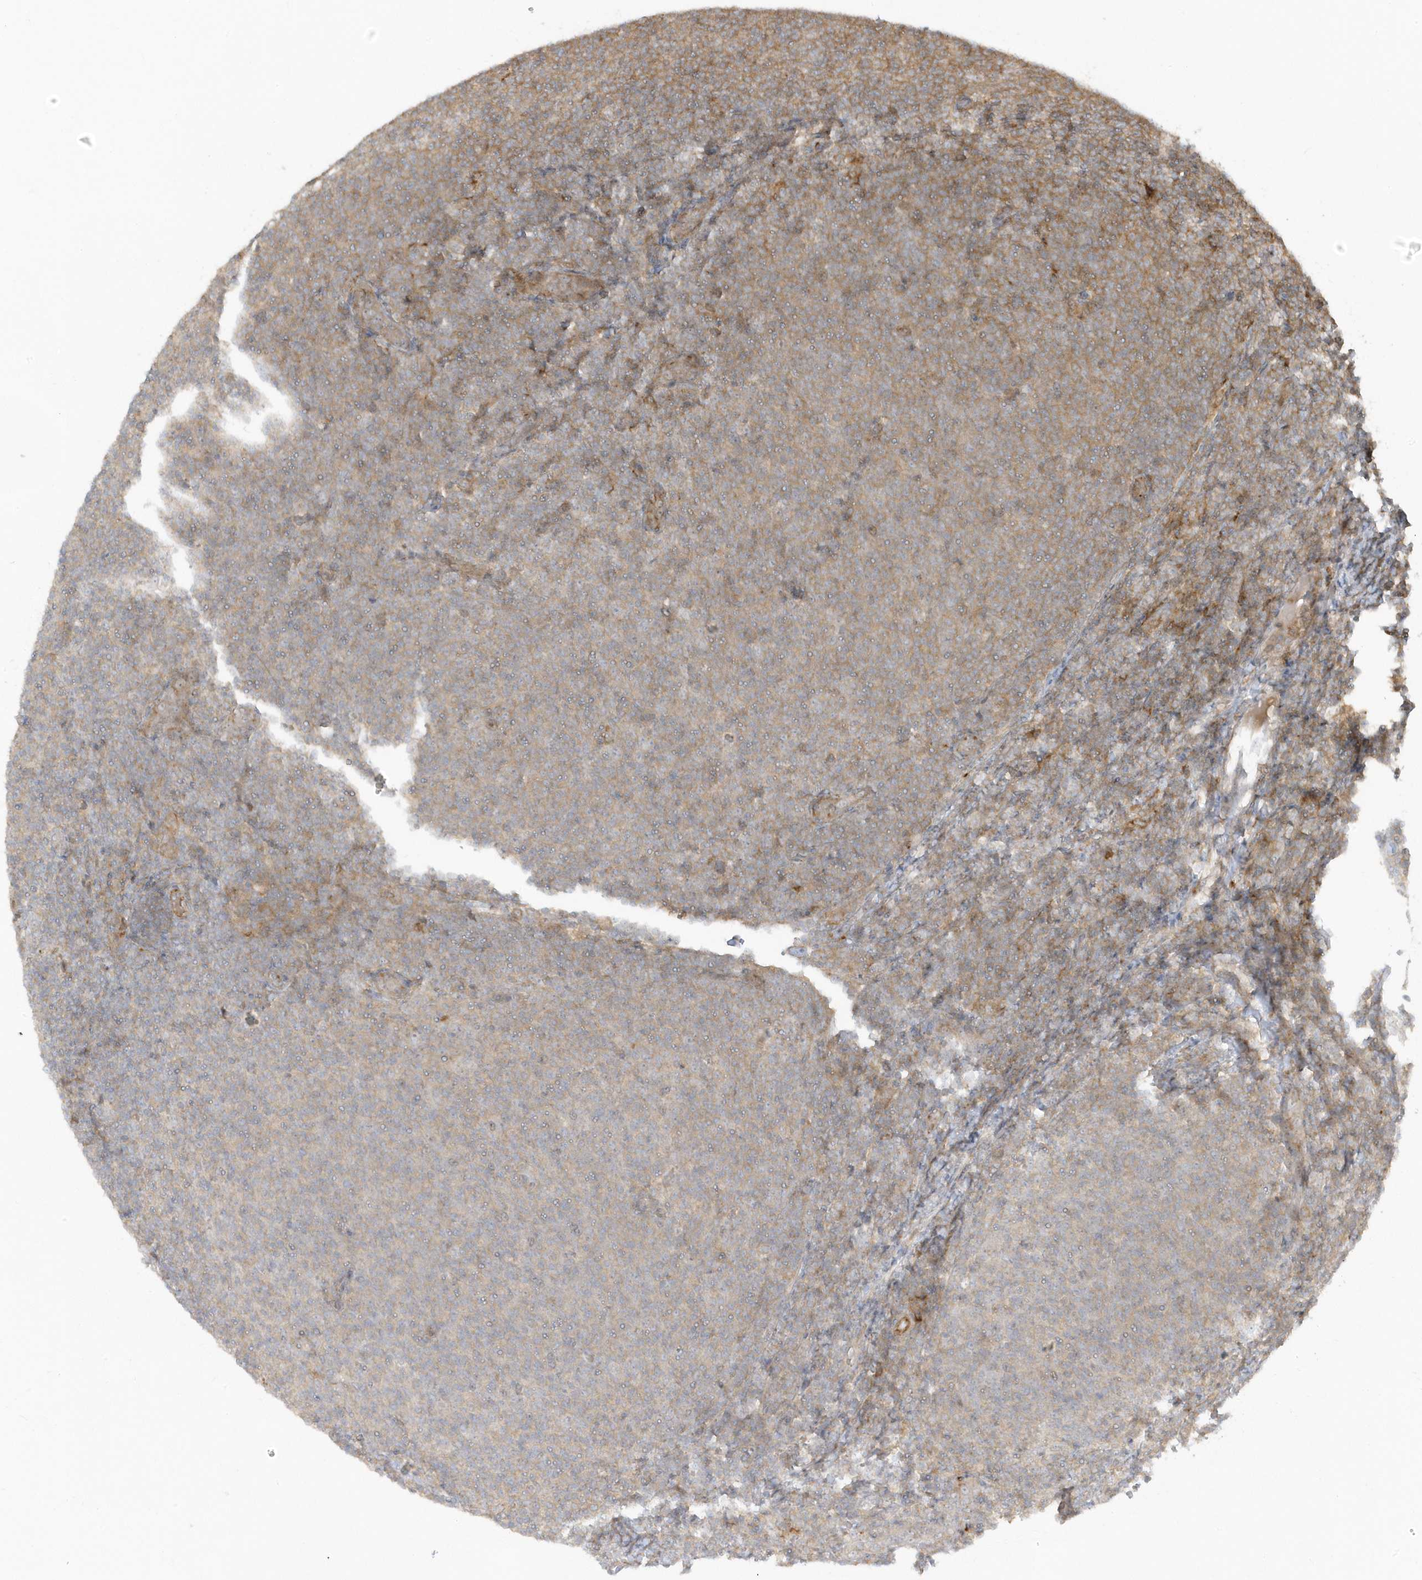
{"staining": {"intensity": "weak", "quantity": "<25%", "location": "cytoplasmic/membranous"}, "tissue": "lymphoma", "cell_type": "Tumor cells", "image_type": "cancer", "snomed": [{"axis": "morphology", "description": "Malignant lymphoma, non-Hodgkin's type, Low grade"}, {"axis": "topography", "description": "Lymph node"}], "caption": "Low-grade malignant lymphoma, non-Hodgkin's type was stained to show a protein in brown. There is no significant positivity in tumor cells. (DAB IHC, high magnification).", "gene": "ZBTB8A", "patient": {"sex": "male", "age": 66}}